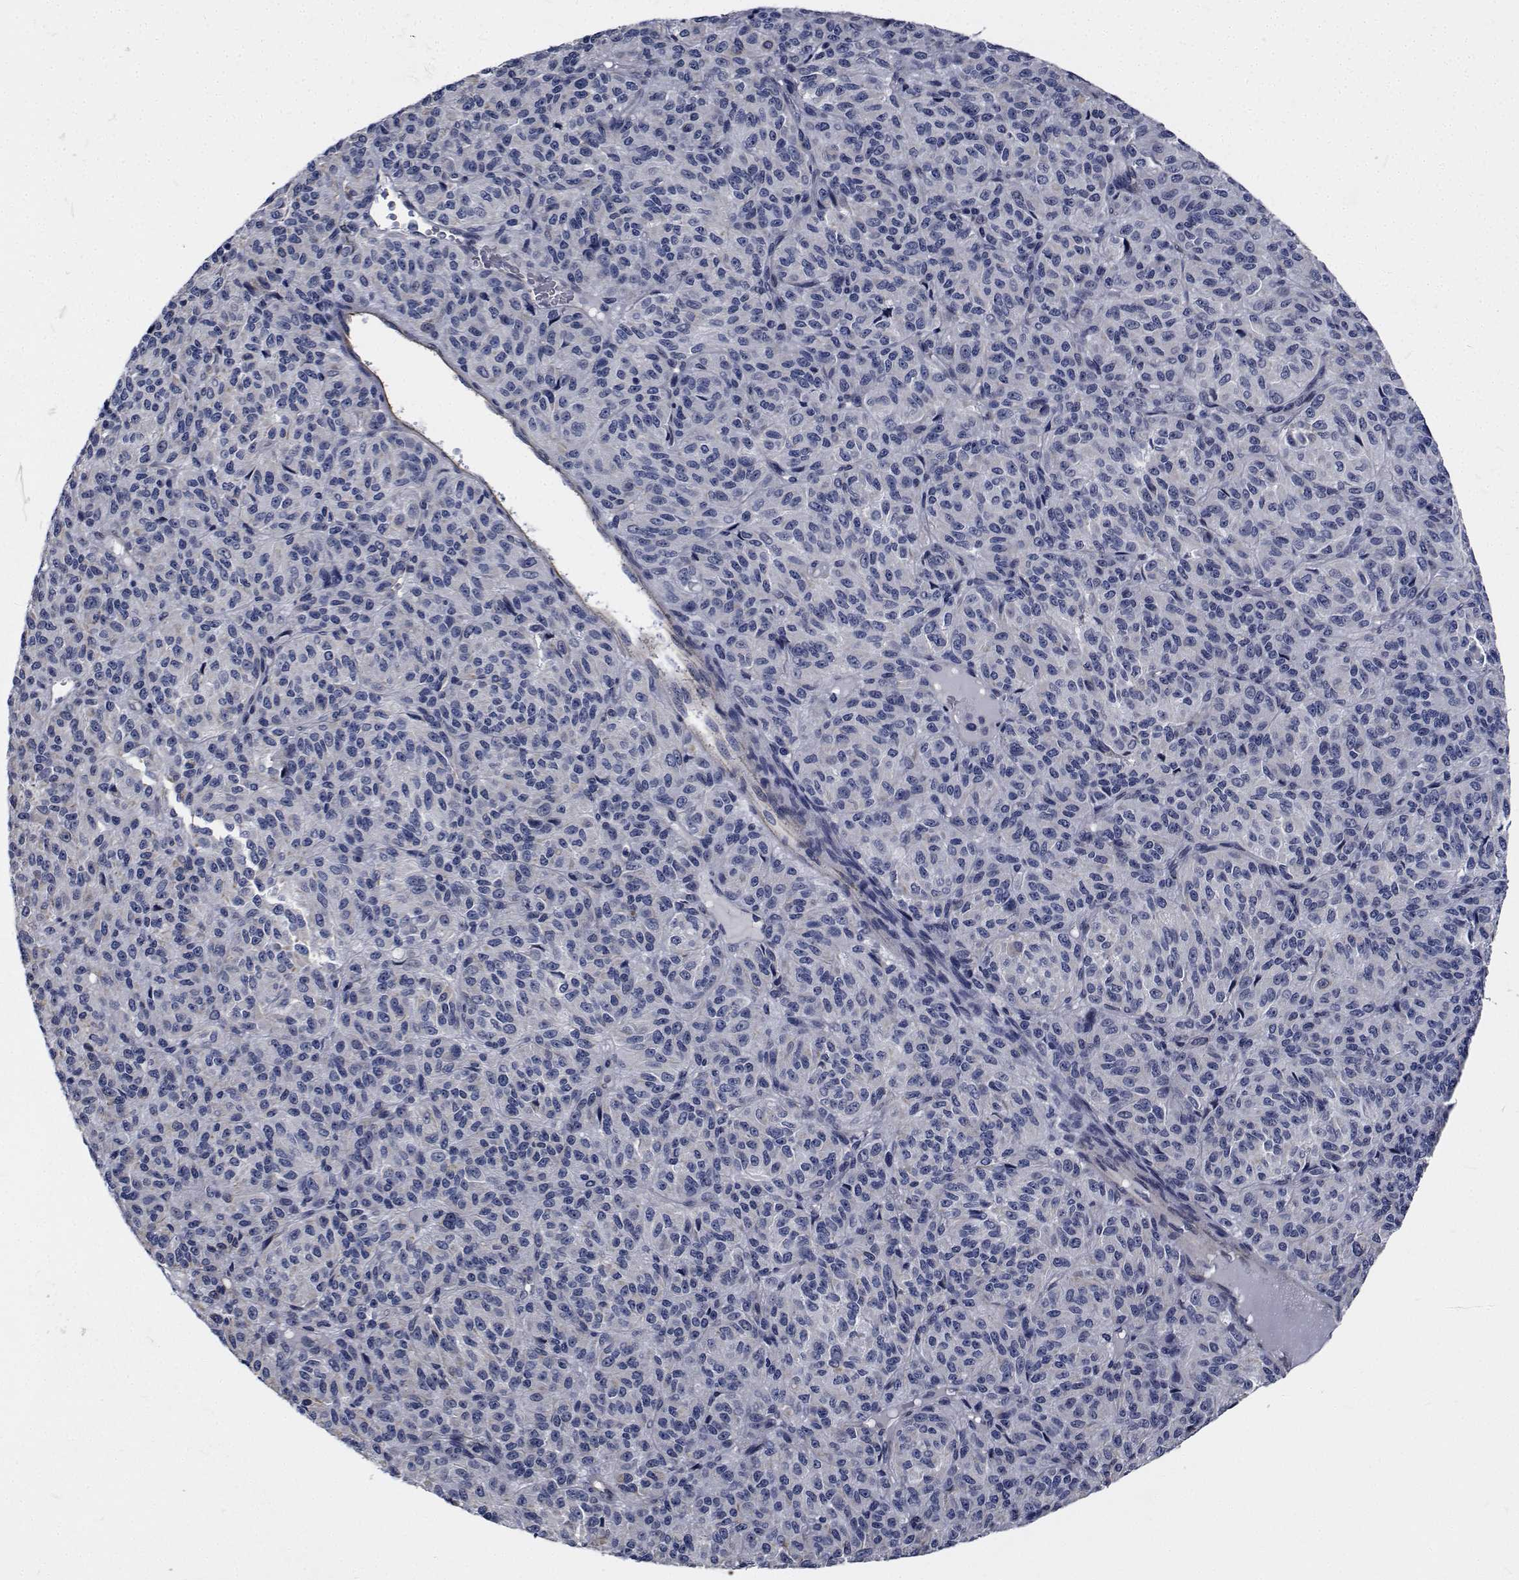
{"staining": {"intensity": "negative", "quantity": "none", "location": "none"}, "tissue": "melanoma", "cell_type": "Tumor cells", "image_type": "cancer", "snomed": [{"axis": "morphology", "description": "Malignant melanoma, Metastatic site"}, {"axis": "topography", "description": "Brain"}], "caption": "The image exhibits no staining of tumor cells in melanoma.", "gene": "TTBK1", "patient": {"sex": "female", "age": 56}}